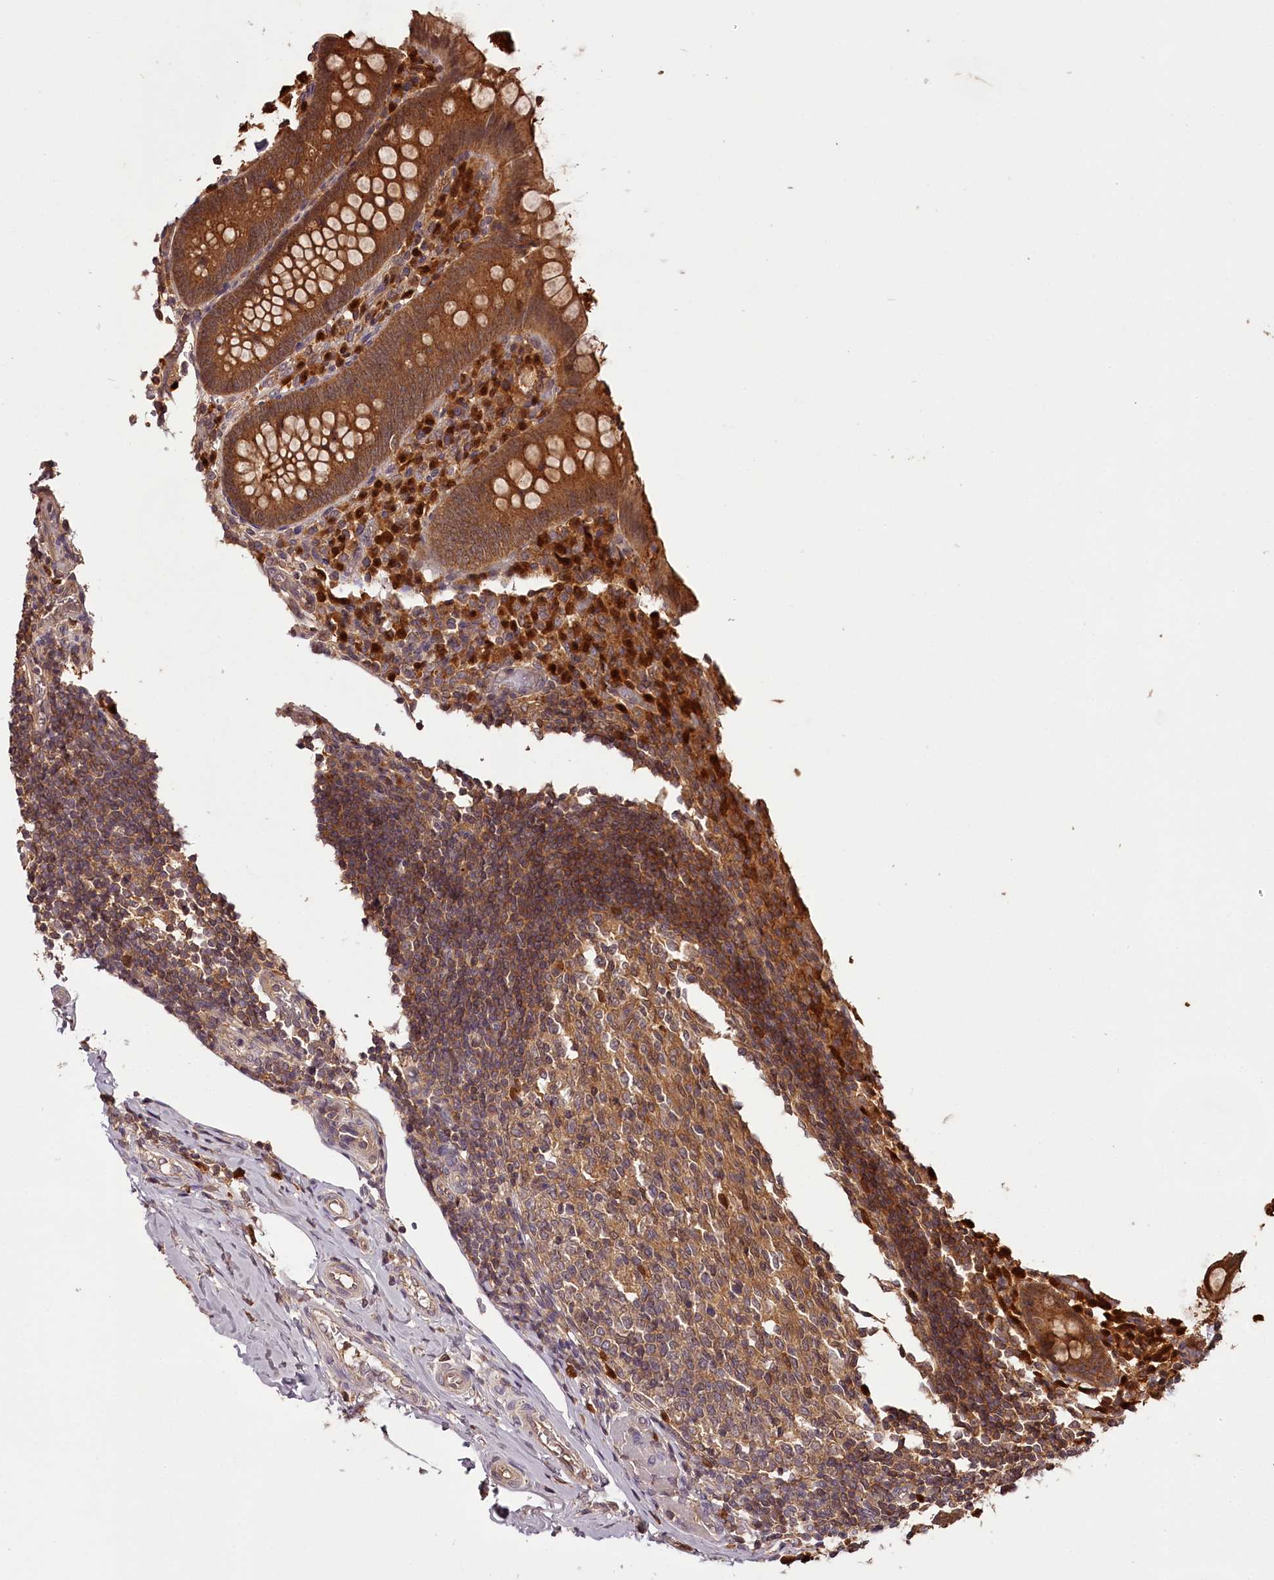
{"staining": {"intensity": "moderate", "quantity": ">75%", "location": "cytoplasmic/membranous,nuclear"}, "tissue": "appendix", "cell_type": "Glandular cells", "image_type": "normal", "snomed": [{"axis": "morphology", "description": "Normal tissue, NOS"}, {"axis": "topography", "description": "Appendix"}], "caption": "High-power microscopy captured an immunohistochemistry micrograph of benign appendix, revealing moderate cytoplasmic/membranous,nuclear expression in about >75% of glandular cells. (Stains: DAB (3,3'-diaminobenzidine) in brown, nuclei in blue, Microscopy: brightfield microscopy at high magnification).", "gene": "TTC12", "patient": {"sex": "female", "age": 17}}